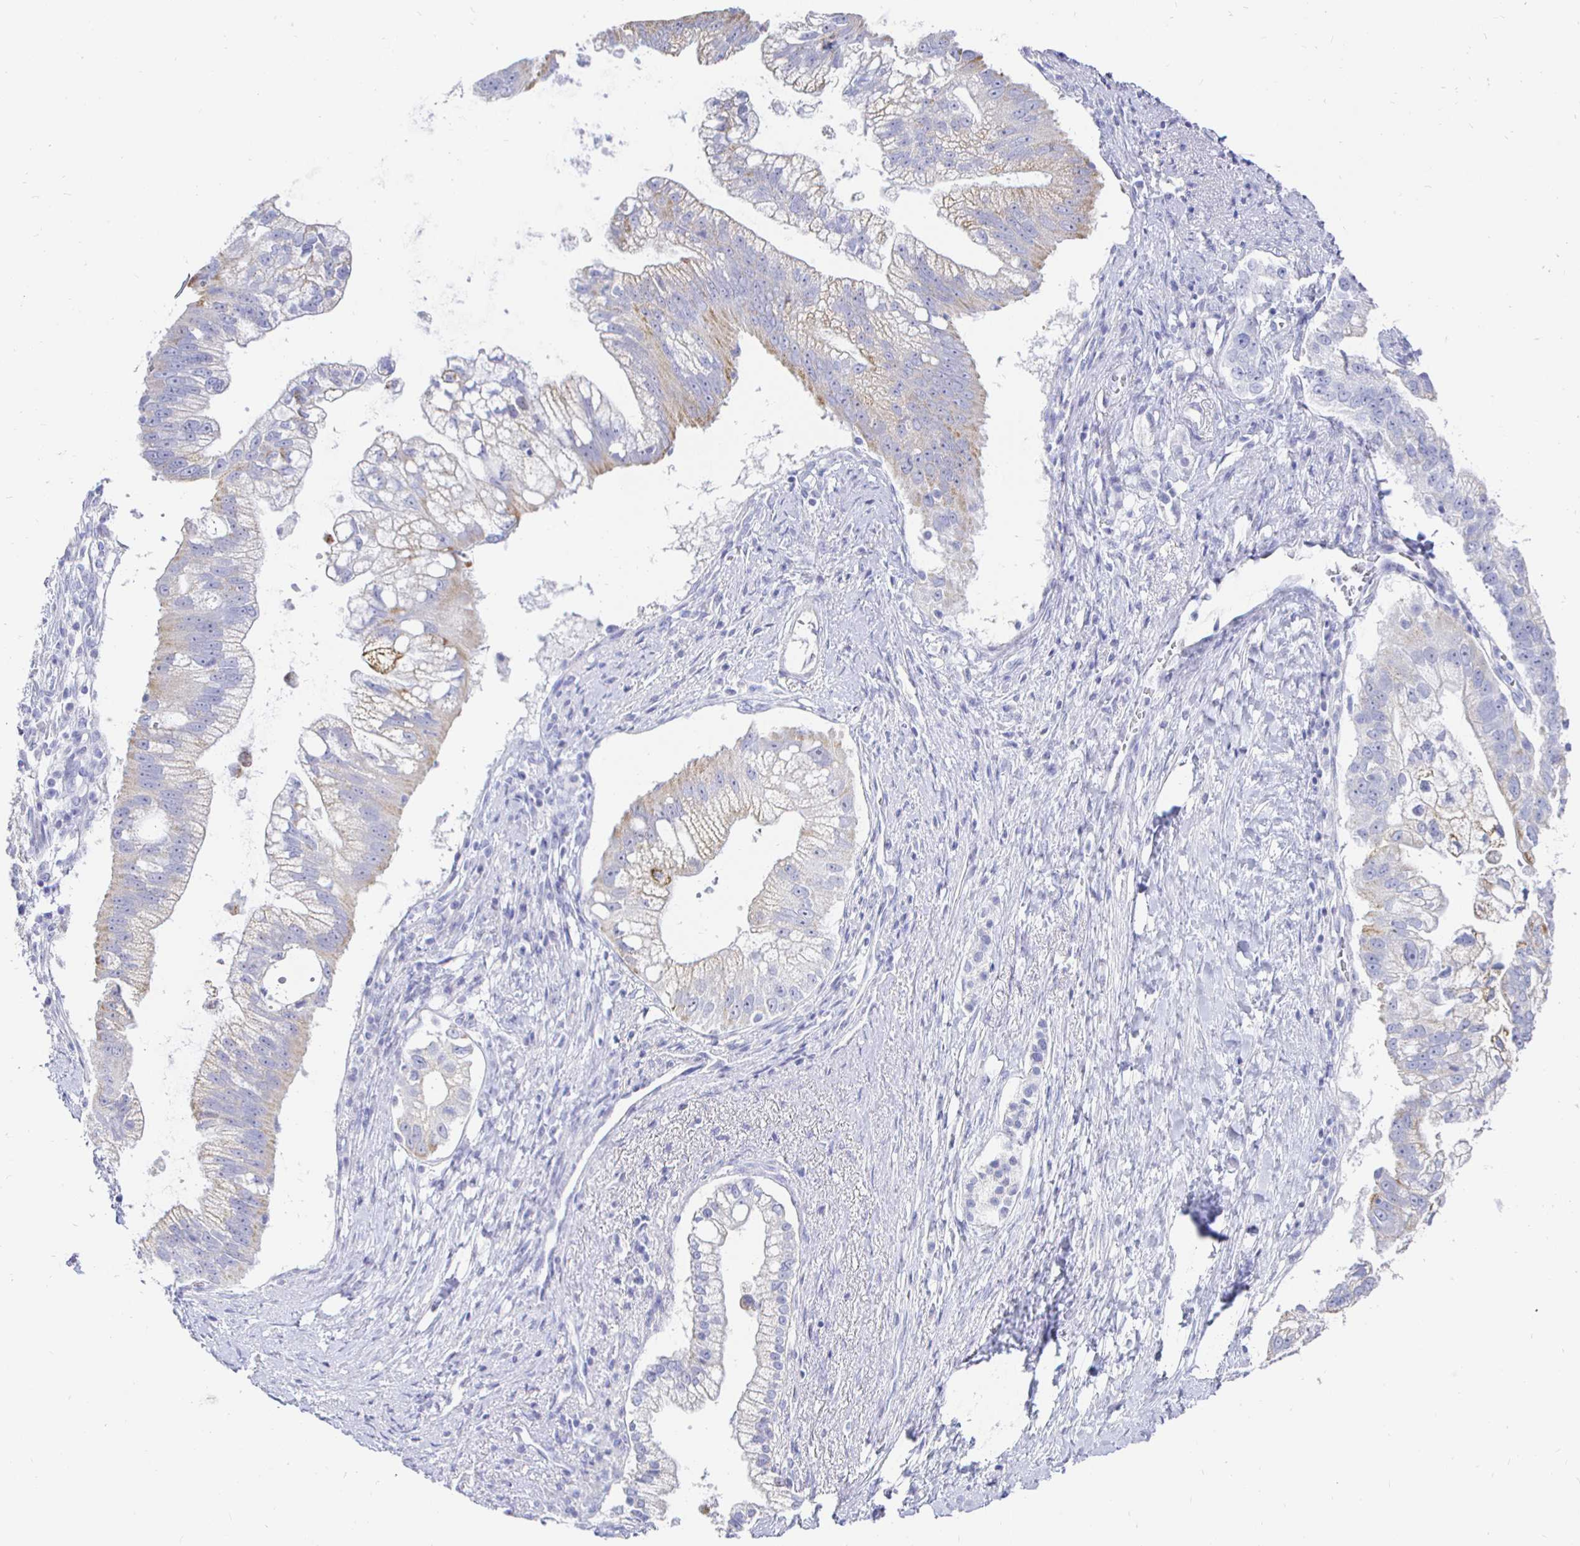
{"staining": {"intensity": "weak", "quantity": "<25%", "location": "cytoplasmic/membranous"}, "tissue": "pancreatic cancer", "cell_type": "Tumor cells", "image_type": "cancer", "snomed": [{"axis": "morphology", "description": "Adenocarcinoma, NOS"}, {"axis": "topography", "description": "Pancreas"}], "caption": "Adenocarcinoma (pancreatic) stained for a protein using immunohistochemistry (IHC) exhibits no positivity tumor cells.", "gene": "CR2", "patient": {"sex": "male", "age": 70}}